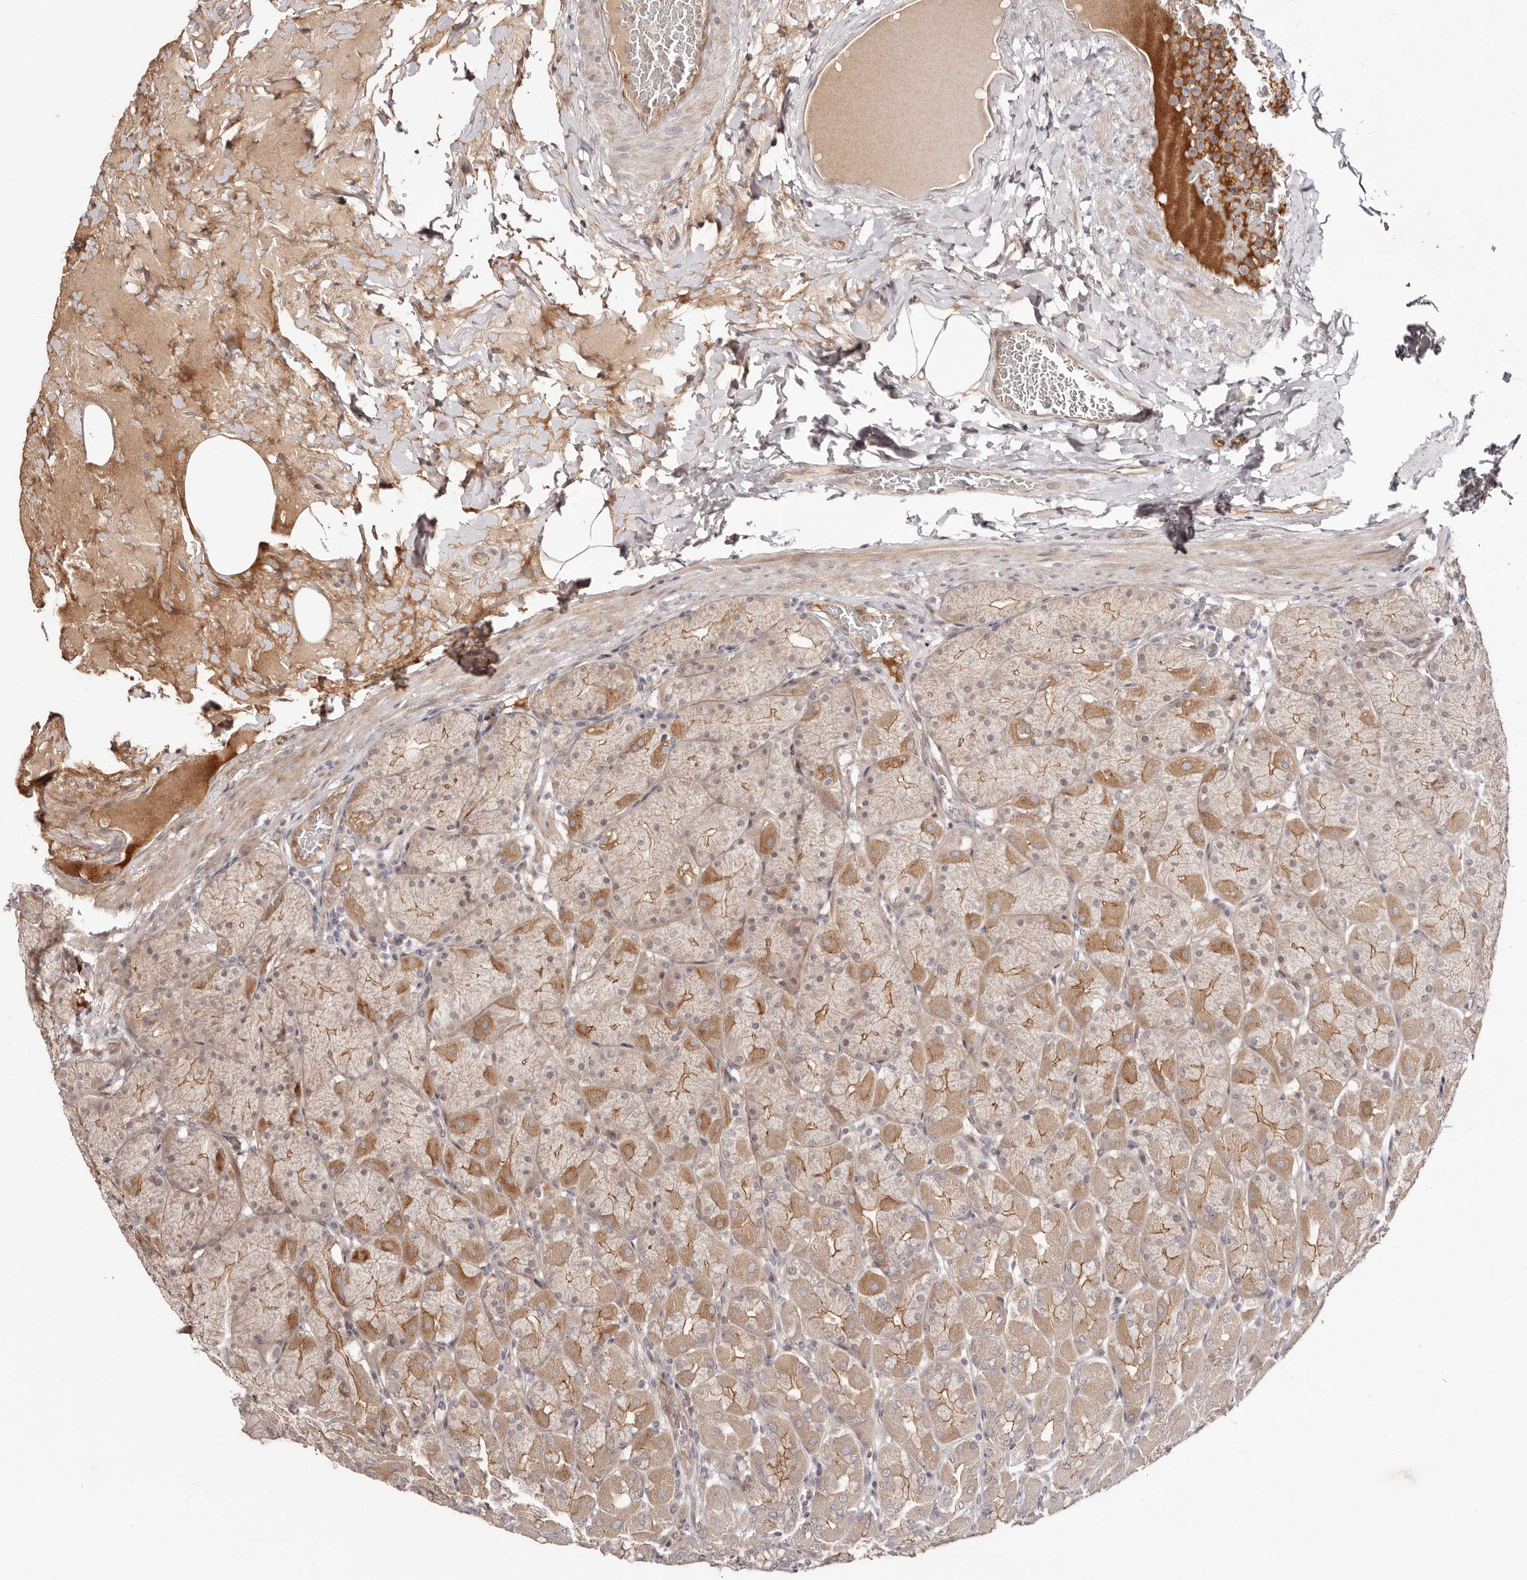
{"staining": {"intensity": "strong", "quantity": "25%-75%", "location": "cytoplasmic/membranous"}, "tissue": "stomach", "cell_type": "Glandular cells", "image_type": "normal", "snomed": [{"axis": "morphology", "description": "Normal tissue, NOS"}, {"axis": "topography", "description": "Stomach, upper"}], "caption": "DAB immunohistochemical staining of benign stomach exhibits strong cytoplasmic/membranous protein positivity in approximately 25%-75% of glandular cells.", "gene": "EGR3", "patient": {"sex": "female", "age": 56}}